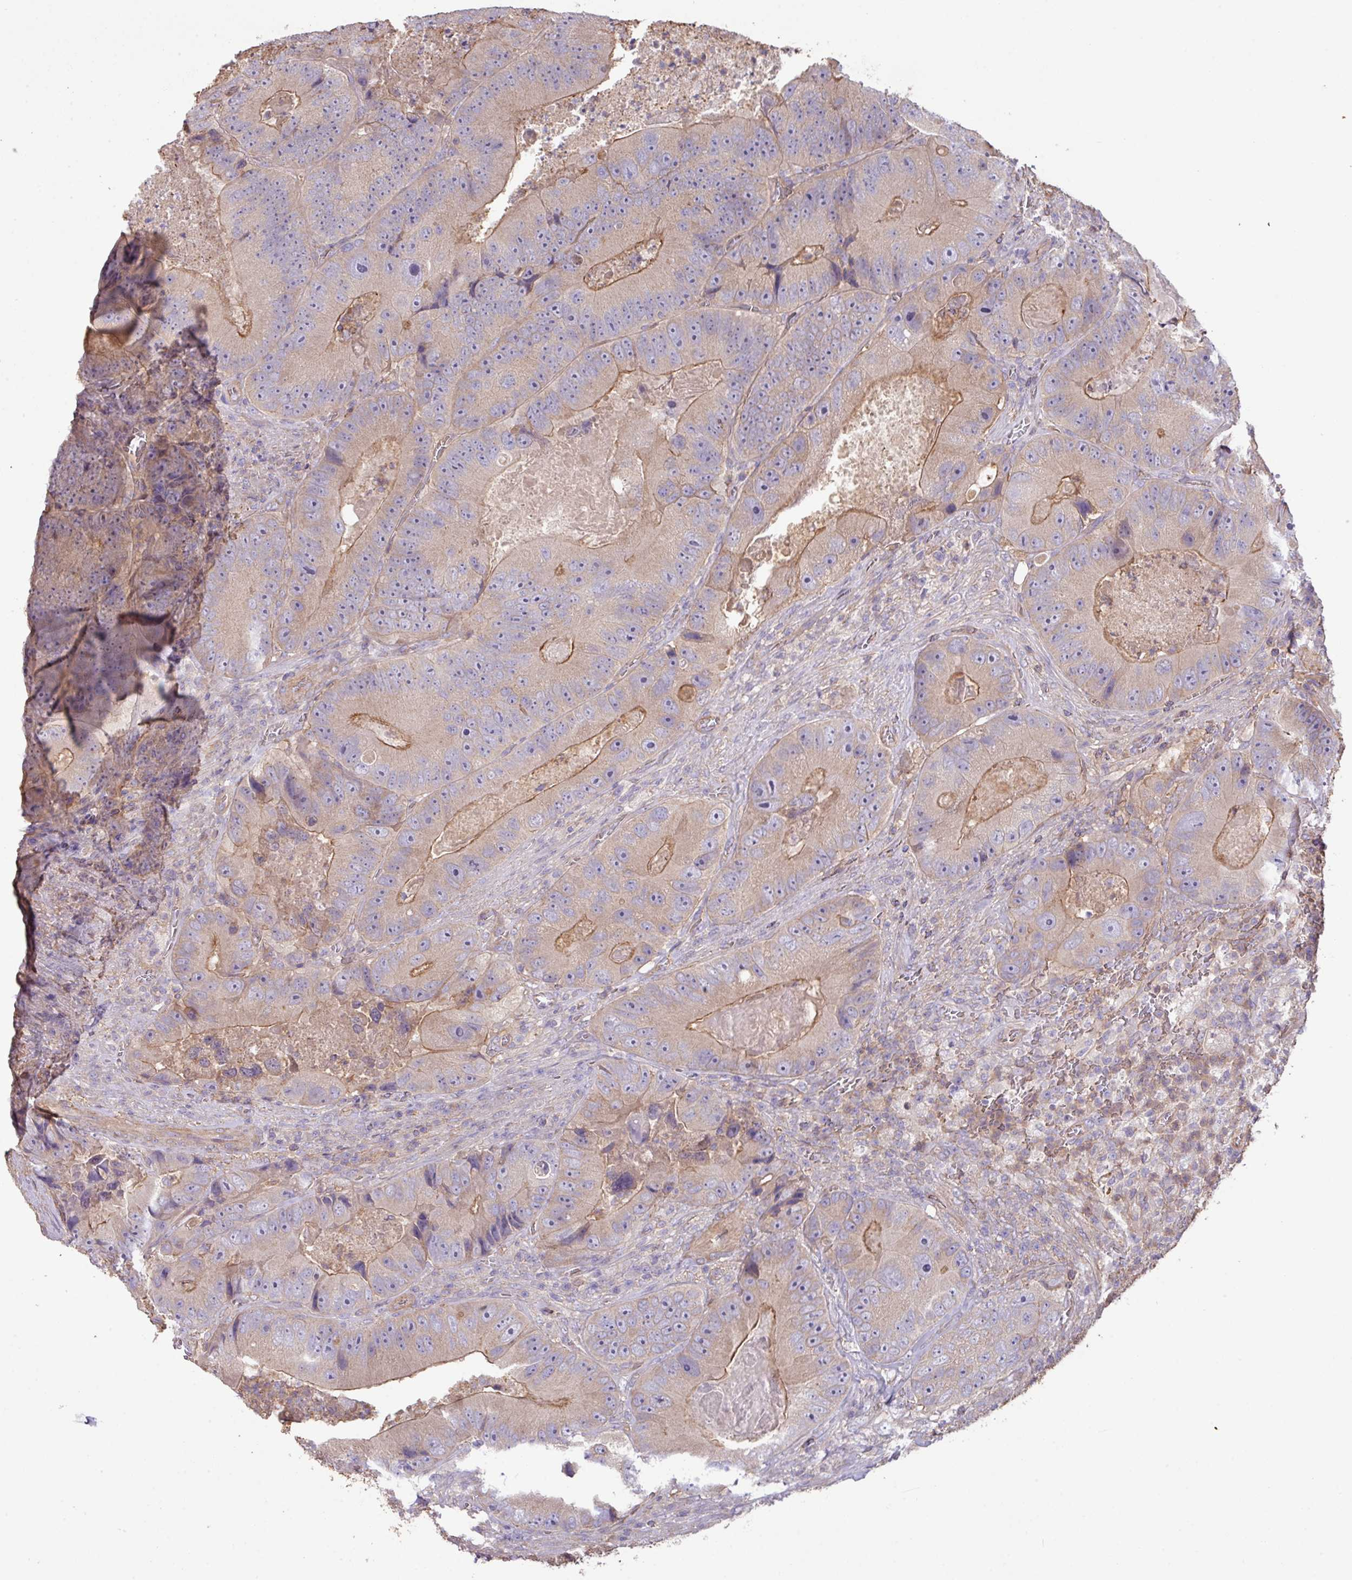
{"staining": {"intensity": "moderate", "quantity": "25%-75%", "location": "cytoplasmic/membranous"}, "tissue": "colorectal cancer", "cell_type": "Tumor cells", "image_type": "cancer", "snomed": [{"axis": "morphology", "description": "Adenocarcinoma, NOS"}, {"axis": "topography", "description": "Colon"}], "caption": "An image showing moderate cytoplasmic/membranous positivity in approximately 25%-75% of tumor cells in colorectal adenocarcinoma, as visualized by brown immunohistochemical staining.", "gene": "CALML4", "patient": {"sex": "female", "age": 86}}